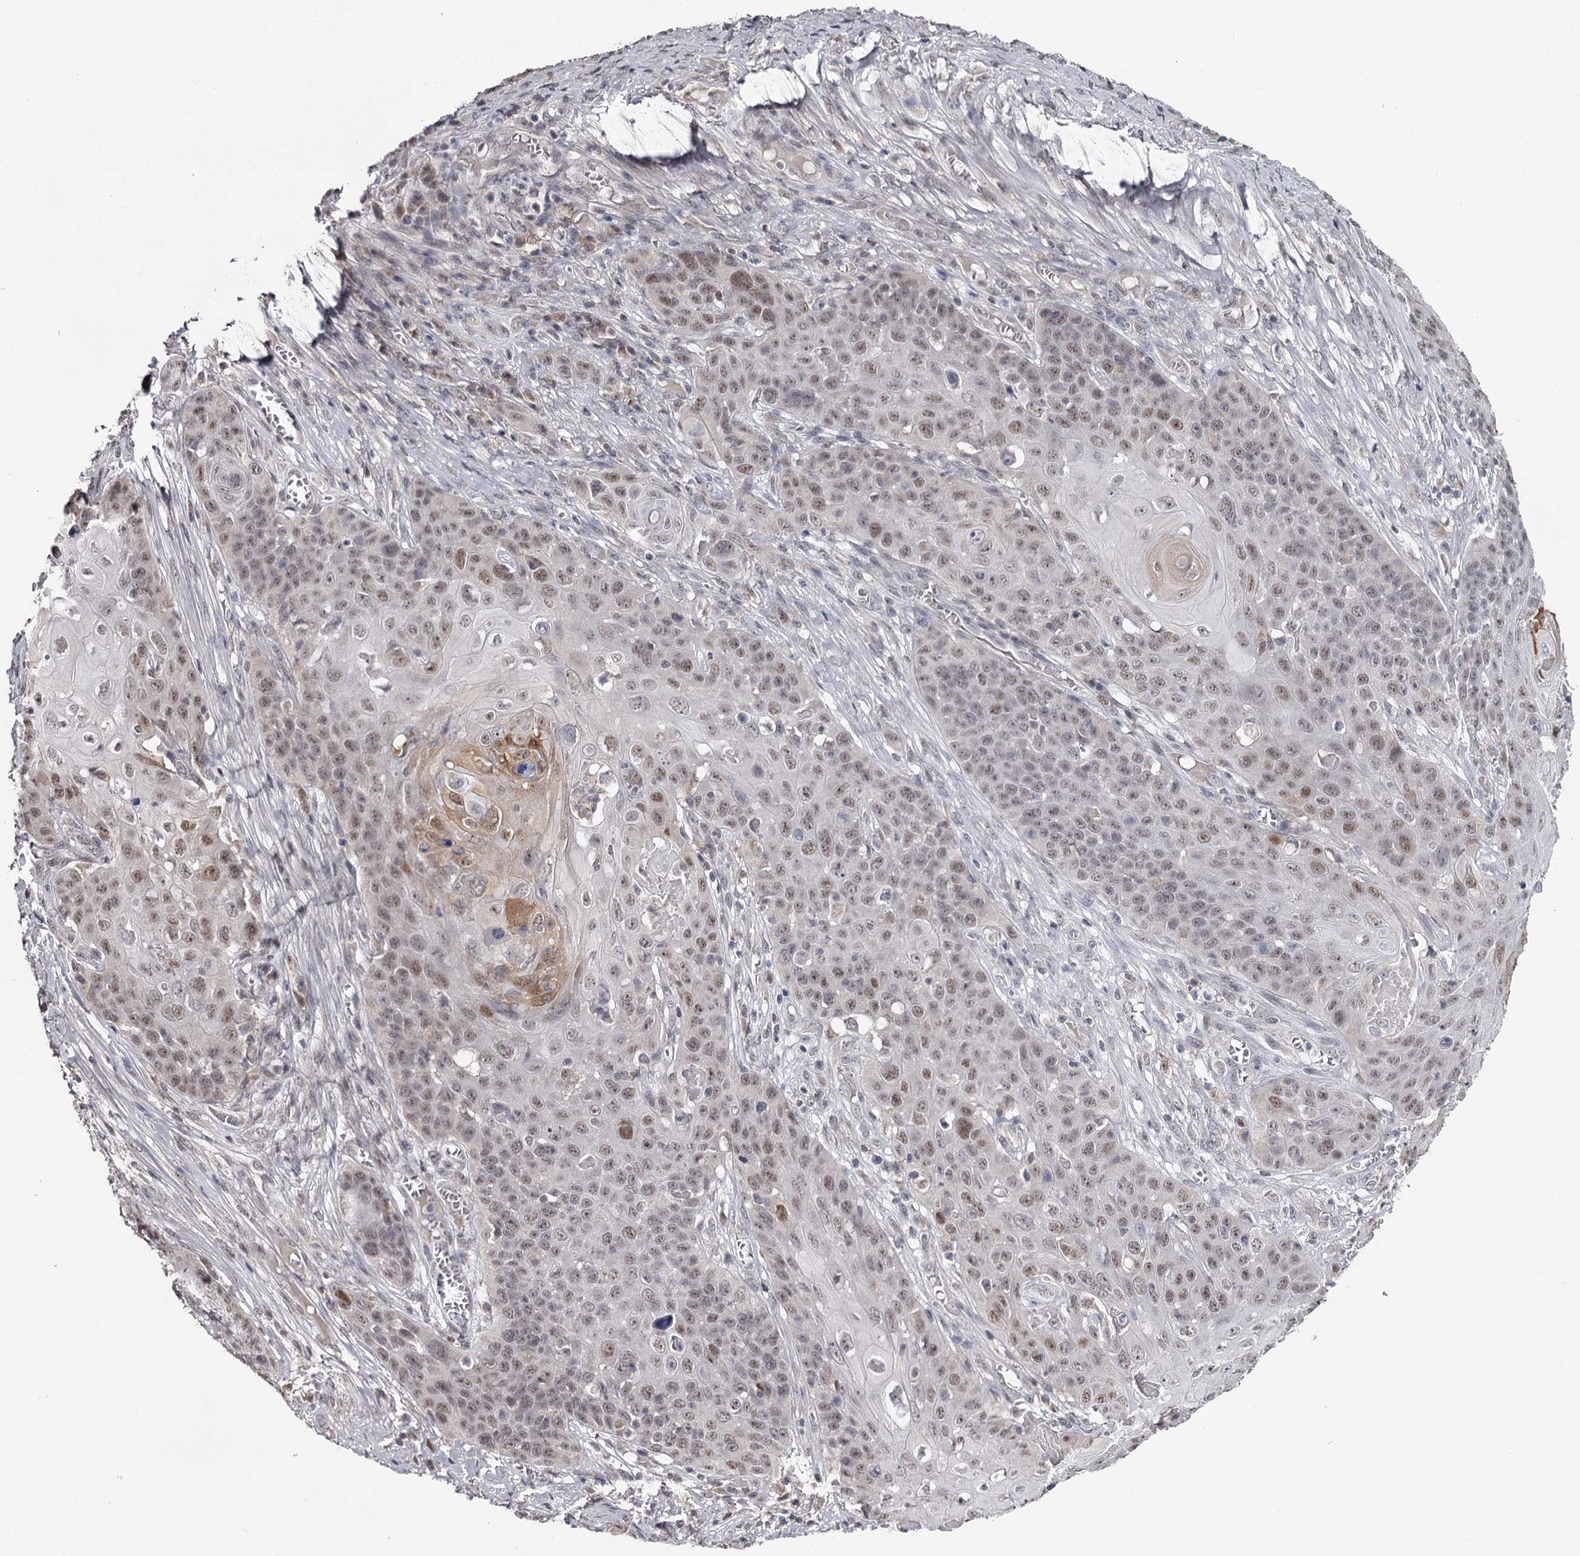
{"staining": {"intensity": "moderate", "quantity": ">75%", "location": "nuclear"}, "tissue": "skin cancer", "cell_type": "Tumor cells", "image_type": "cancer", "snomed": [{"axis": "morphology", "description": "Squamous cell carcinoma, NOS"}, {"axis": "topography", "description": "Skin"}], "caption": "Immunohistochemistry image of skin squamous cell carcinoma stained for a protein (brown), which demonstrates medium levels of moderate nuclear expression in approximately >75% of tumor cells.", "gene": "GTSF1", "patient": {"sex": "male", "age": 55}}